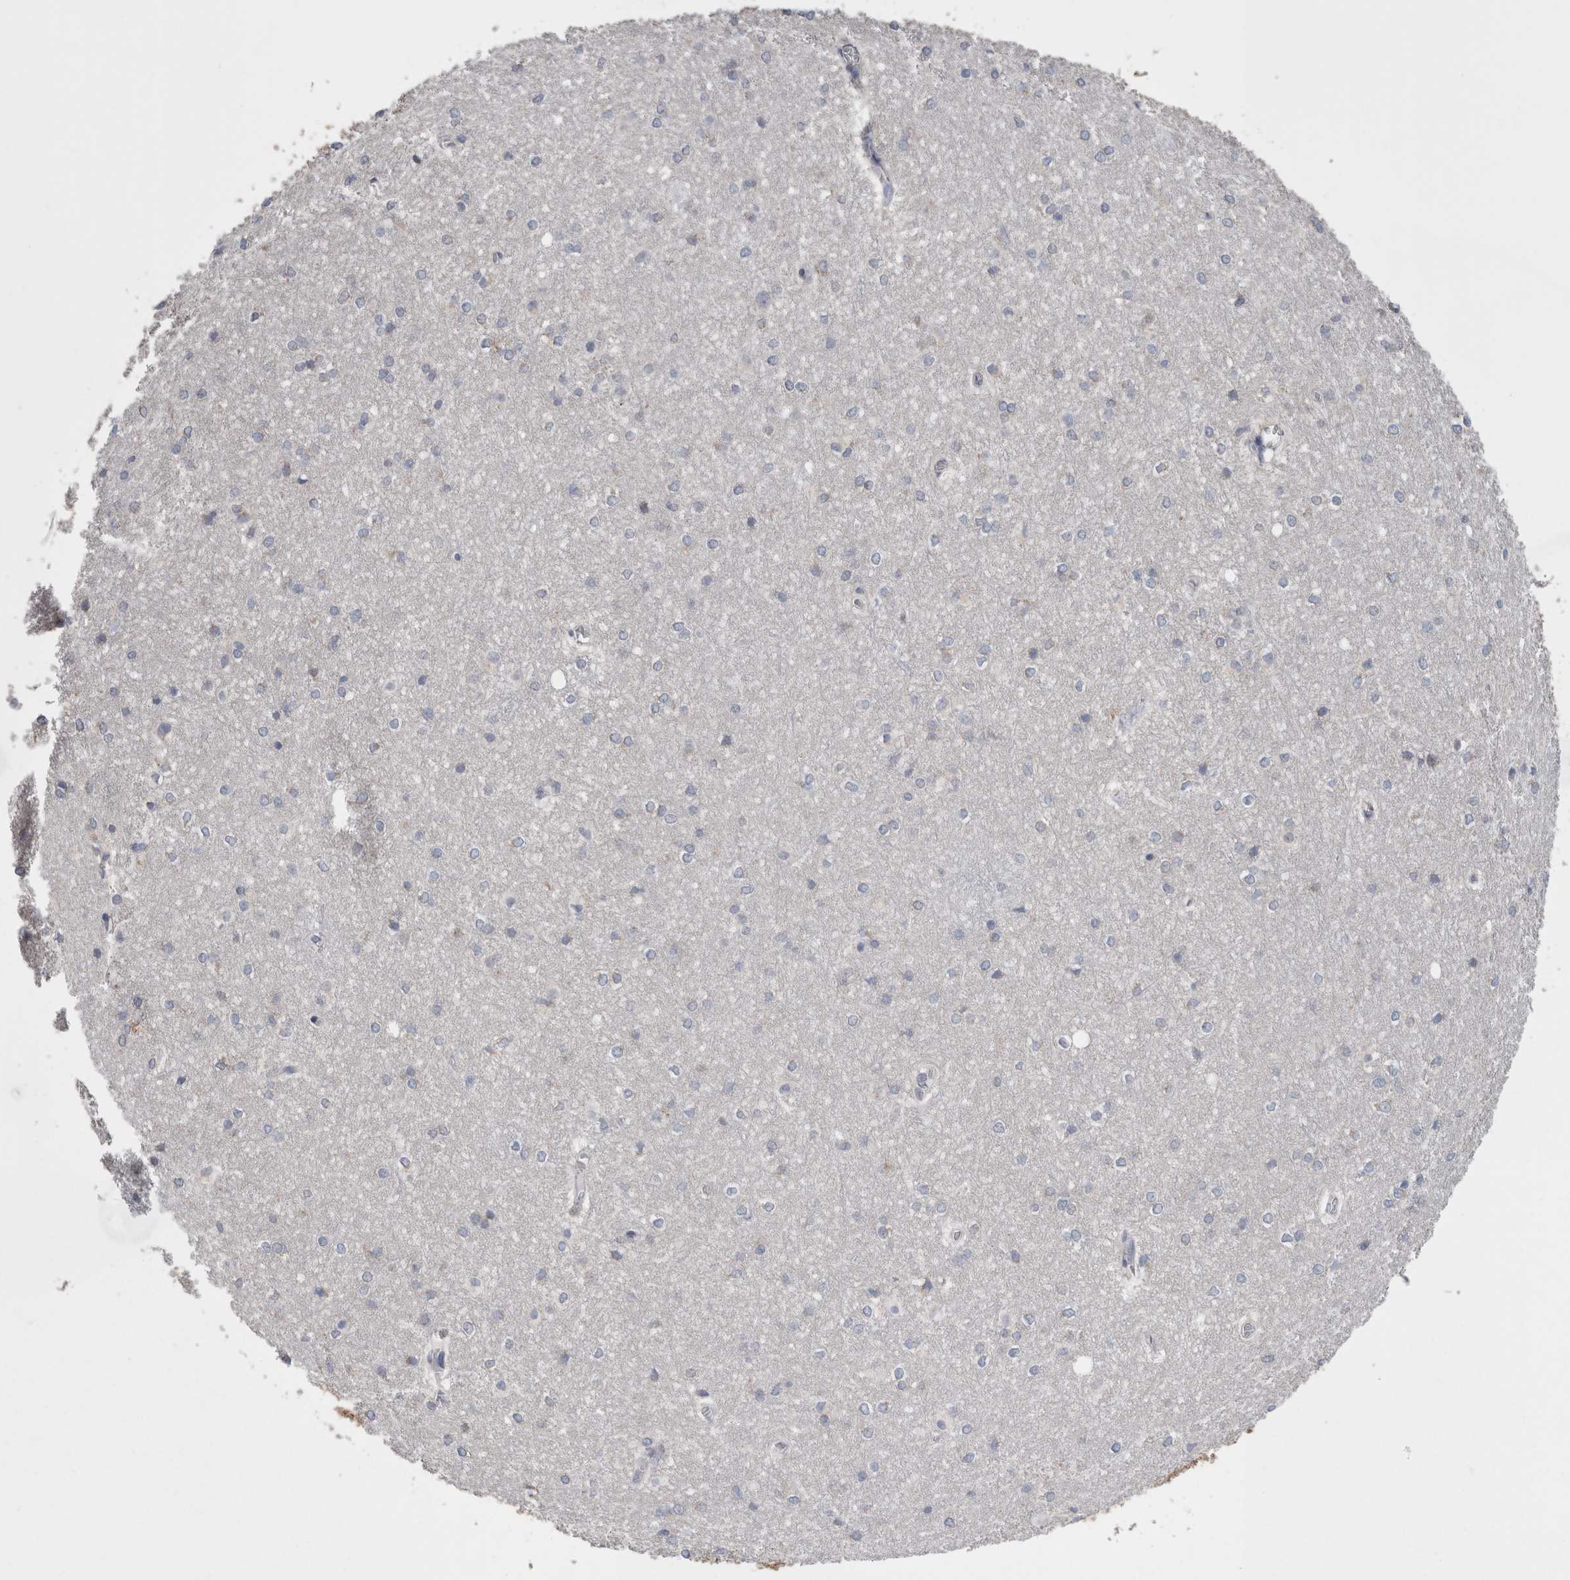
{"staining": {"intensity": "negative", "quantity": "none", "location": "none"}, "tissue": "caudate", "cell_type": "Glial cells", "image_type": "normal", "snomed": [{"axis": "morphology", "description": "Normal tissue, NOS"}, {"axis": "topography", "description": "Lateral ventricle wall"}], "caption": "DAB (3,3'-diaminobenzidine) immunohistochemical staining of normal human caudate shows no significant expression in glial cells. (DAB immunohistochemistry (IHC) visualized using brightfield microscopy, high magnification).", "gene": "GDAP1", "patient": {"sex": "female", "age": 19}}